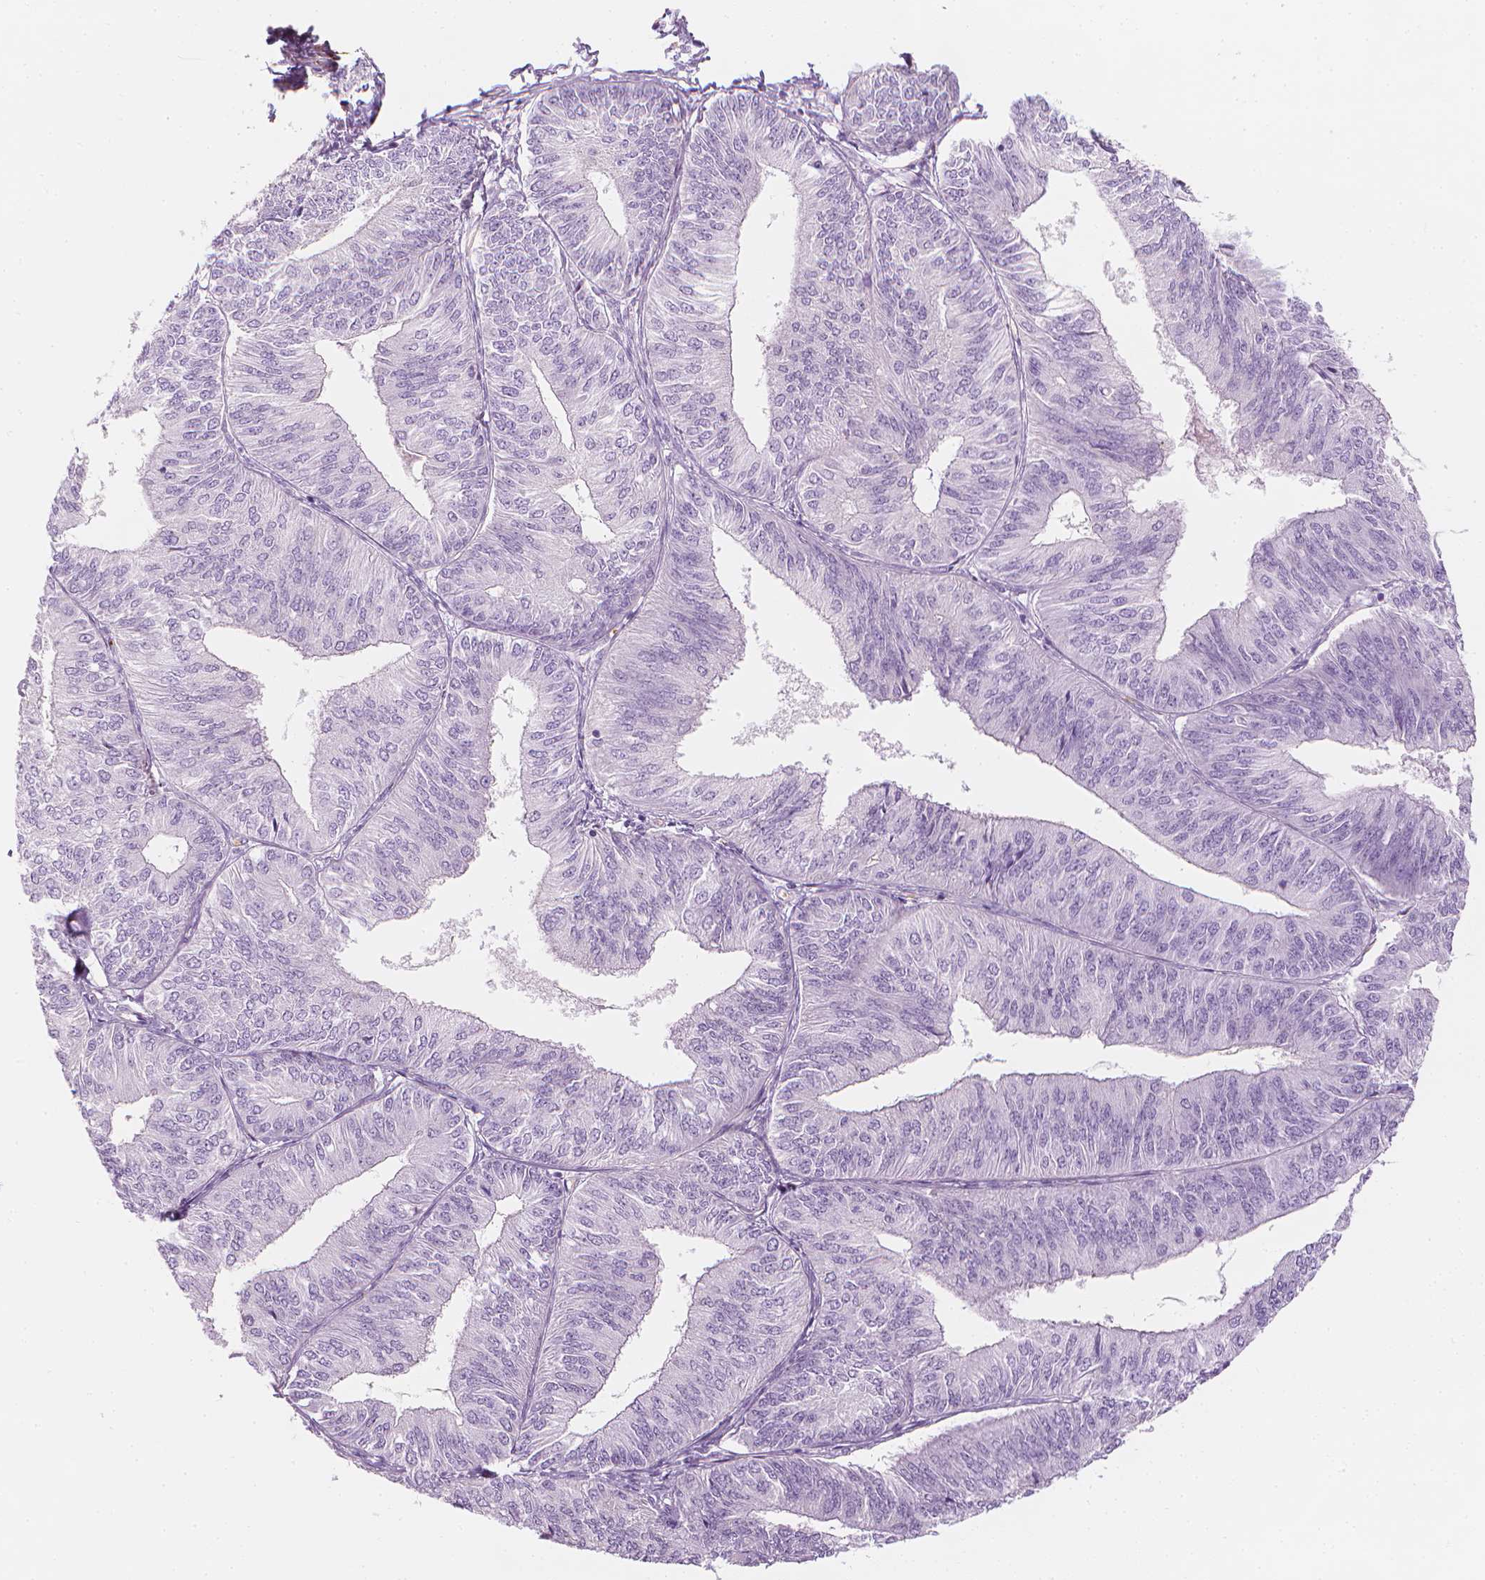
{"staining": {"intensity": "negative", "quantity": "none", "location": "none"}, "tissue": "endometrial cancer", "cell_type": "Tumor cells", "image_type": "cancer", "snomed": [{"axis": "morphology", "description": "Adenocarcinoma, NOS"}, {"axis": "topography", "description": "Endometrium"}], "caption": "DAB (3,3'-diaminobenzidine) immunohistochemical staining of human adenocarcinoma (endometrial) reveals no significant staining in tumor cells. Brightfield microscopy of immunohistochemistry (IHC) stained with DAB (3,3'-diaminobenzidine) (brown) and hematoxylin (blue), captured at high magnification.", "gene": "CES1", "patient": {"sex": "female", "age": 58}}